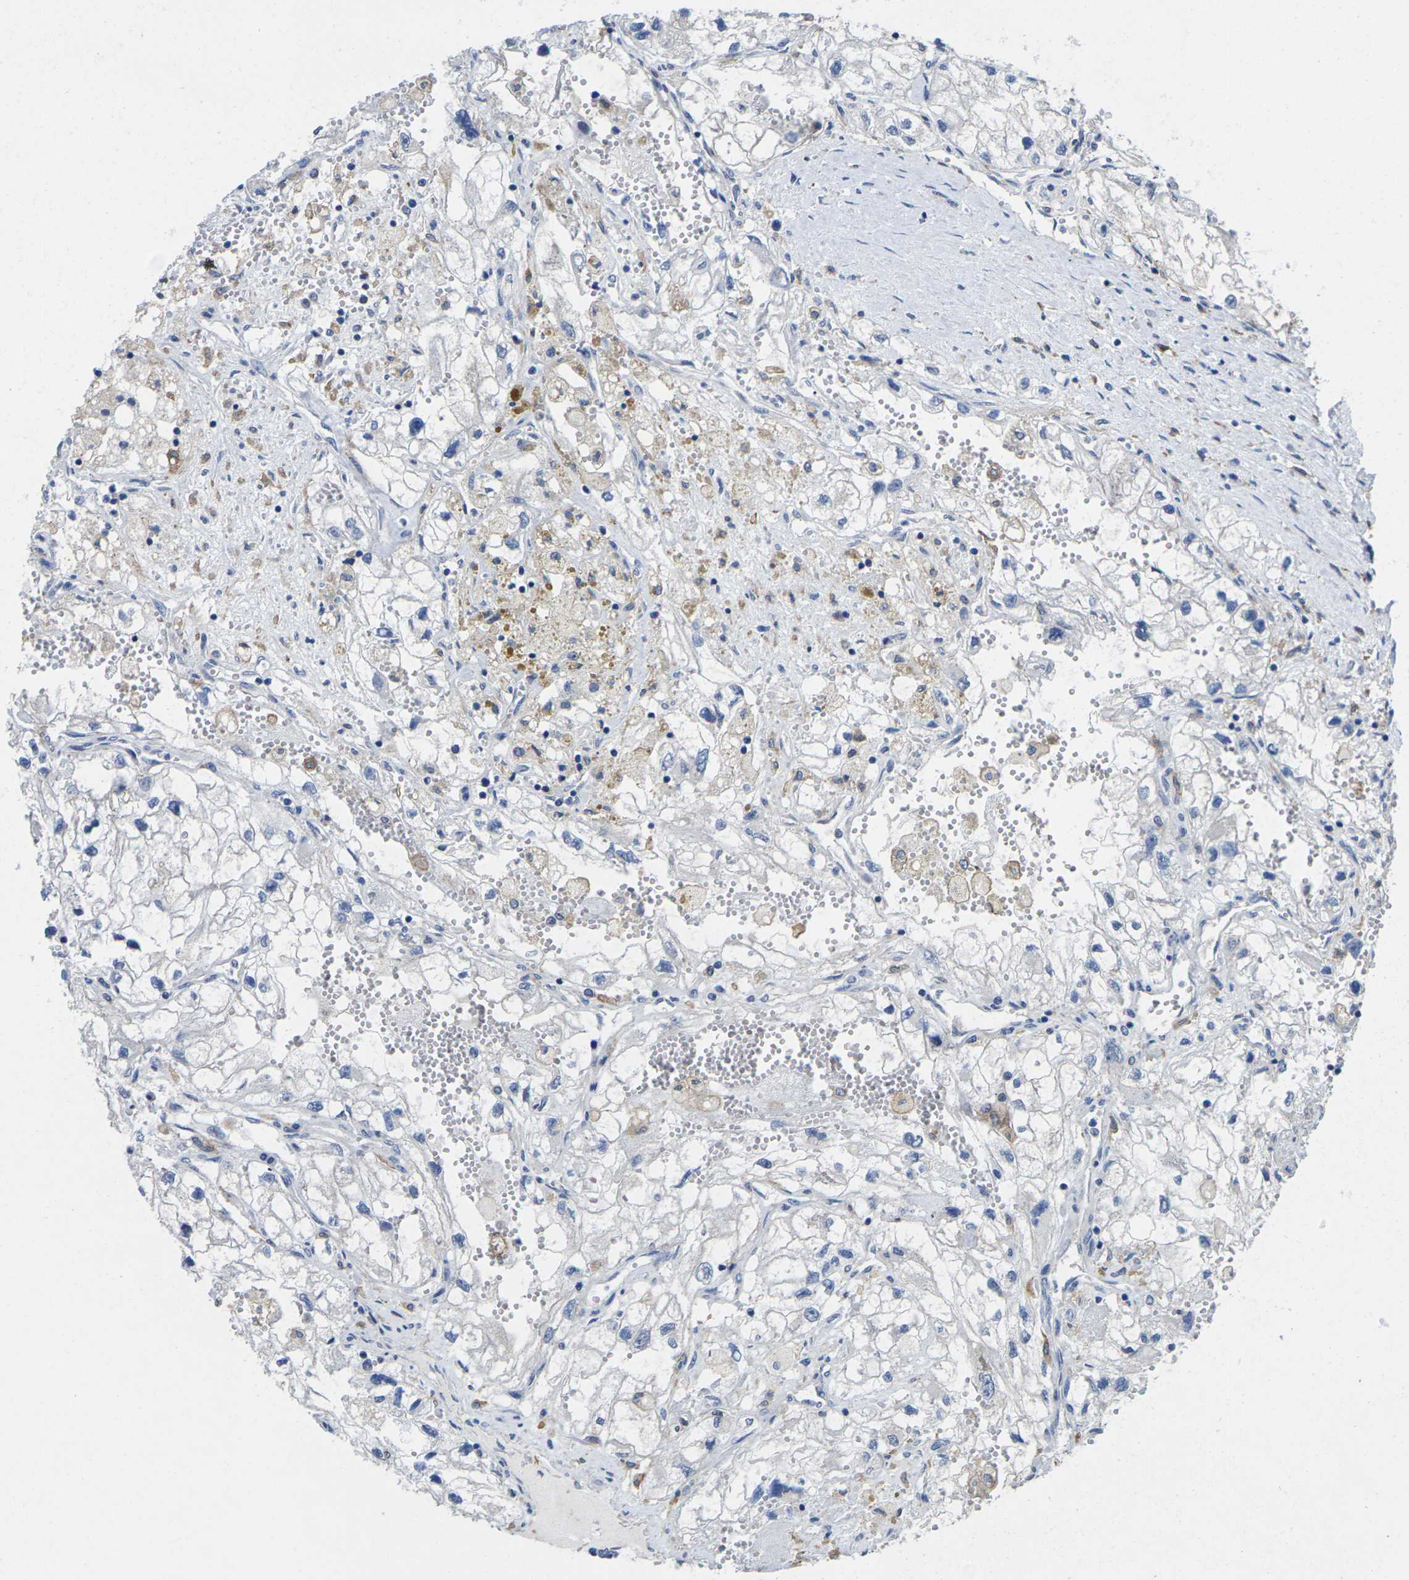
{"staining": {"intensity": "negative", "quantity": "none", "location": "none"}, "tissue": "renal cancer", "cell_type": "Tumor cells", "image_type": "cancer", "snomed": [{"axis": "morphology", "description": "Adenocarcinoma, NOS"}, {"axis": "topography", "description": "Kidney"}], "caption": "Immunohistochemistry photomicrograph of neoplastic tissue: renal cancer stained with DAB reveals no significant protein expression in tumor cells.", "gene": "SCNN1A", "patient": {"sex": "female", "age": 70}}